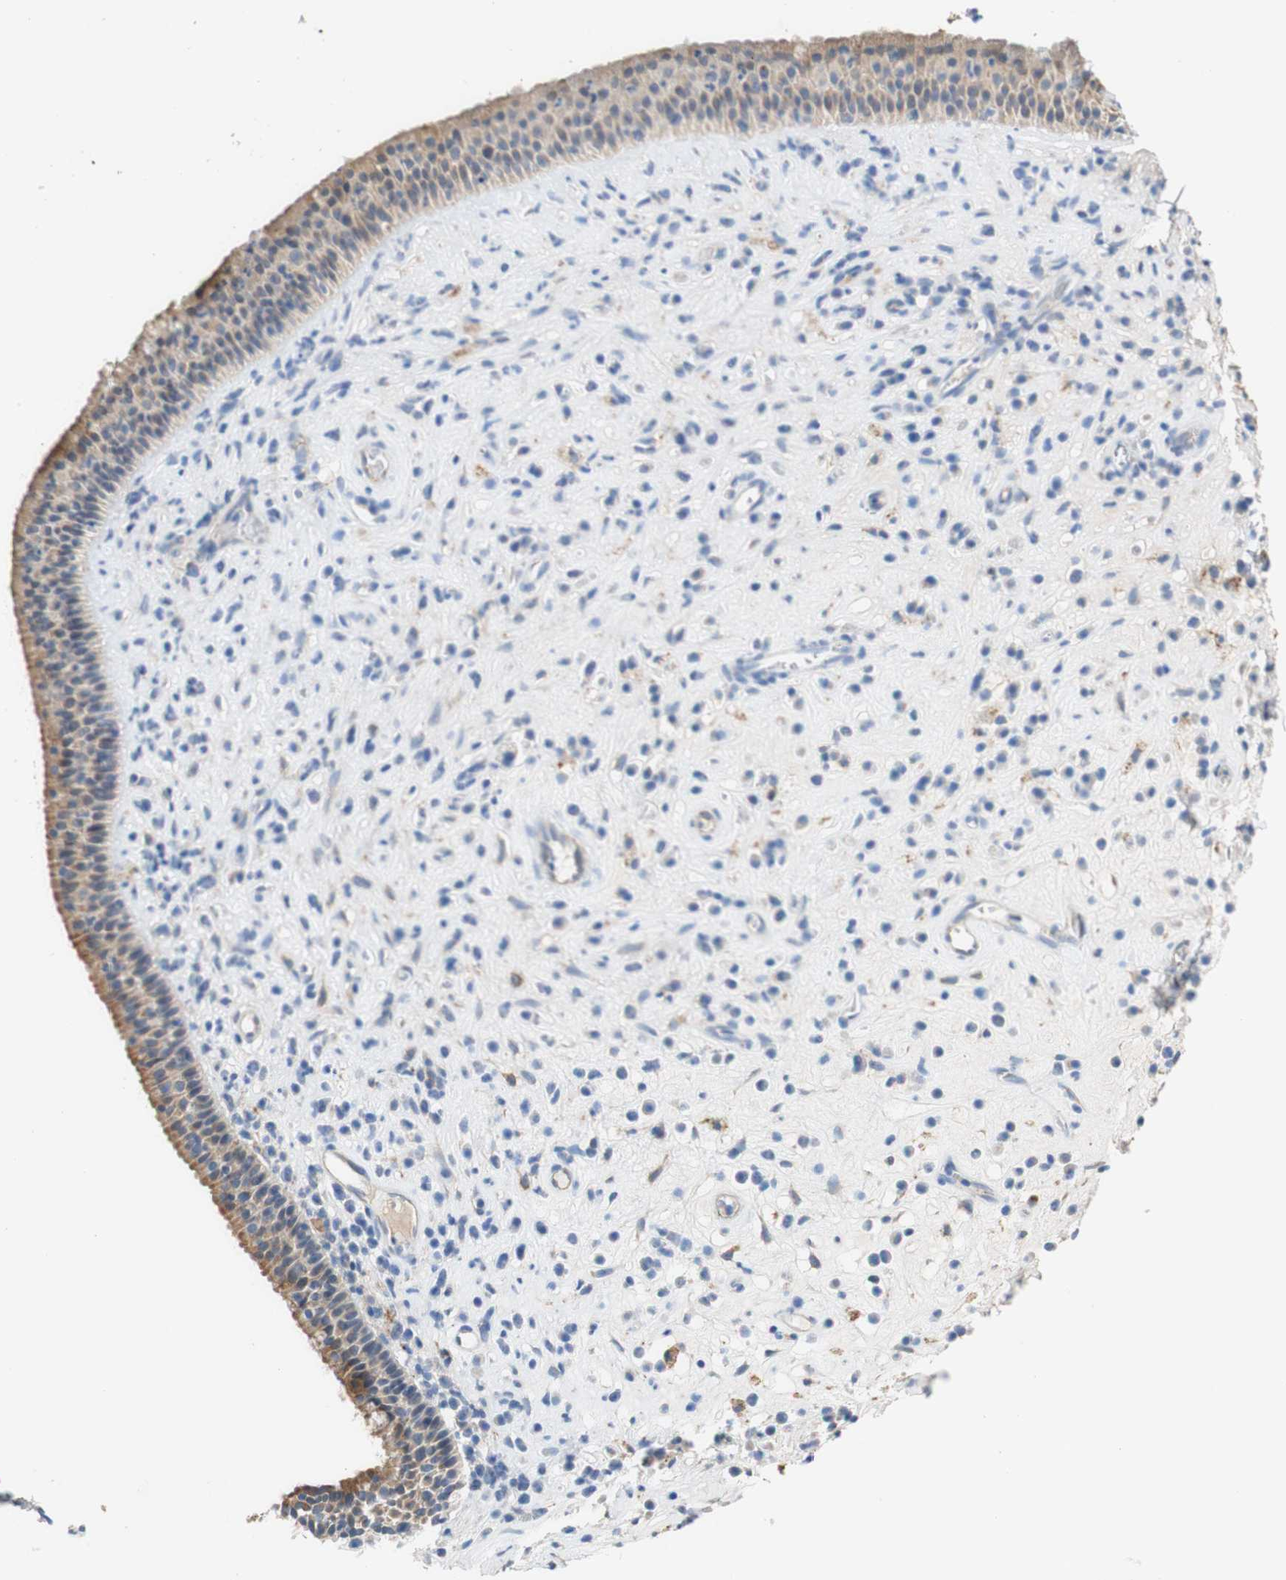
{"staining": {"intensity": "moderate", "quantity": "25%-75%", "location": "cytoplasmic/membranous"}, "tissue": "nasopharynx", "cell_type": "Respiratory epithelial cells", "image_type": "normal", "snomed": [{"axis": "morphology", "description": "Normal tissue, NOS"}, {"axis": "topography", "description": "Nasopharynx"}], "caption": "Protein expression analysis of unremarkable human nasopharynx reveals moderate cytoplasmic/membranous expression in approximately 25%-75% of respiratory epithelial cells.", "gene": "FCGRT", "patient": {"sex": "female", "age": 51}}